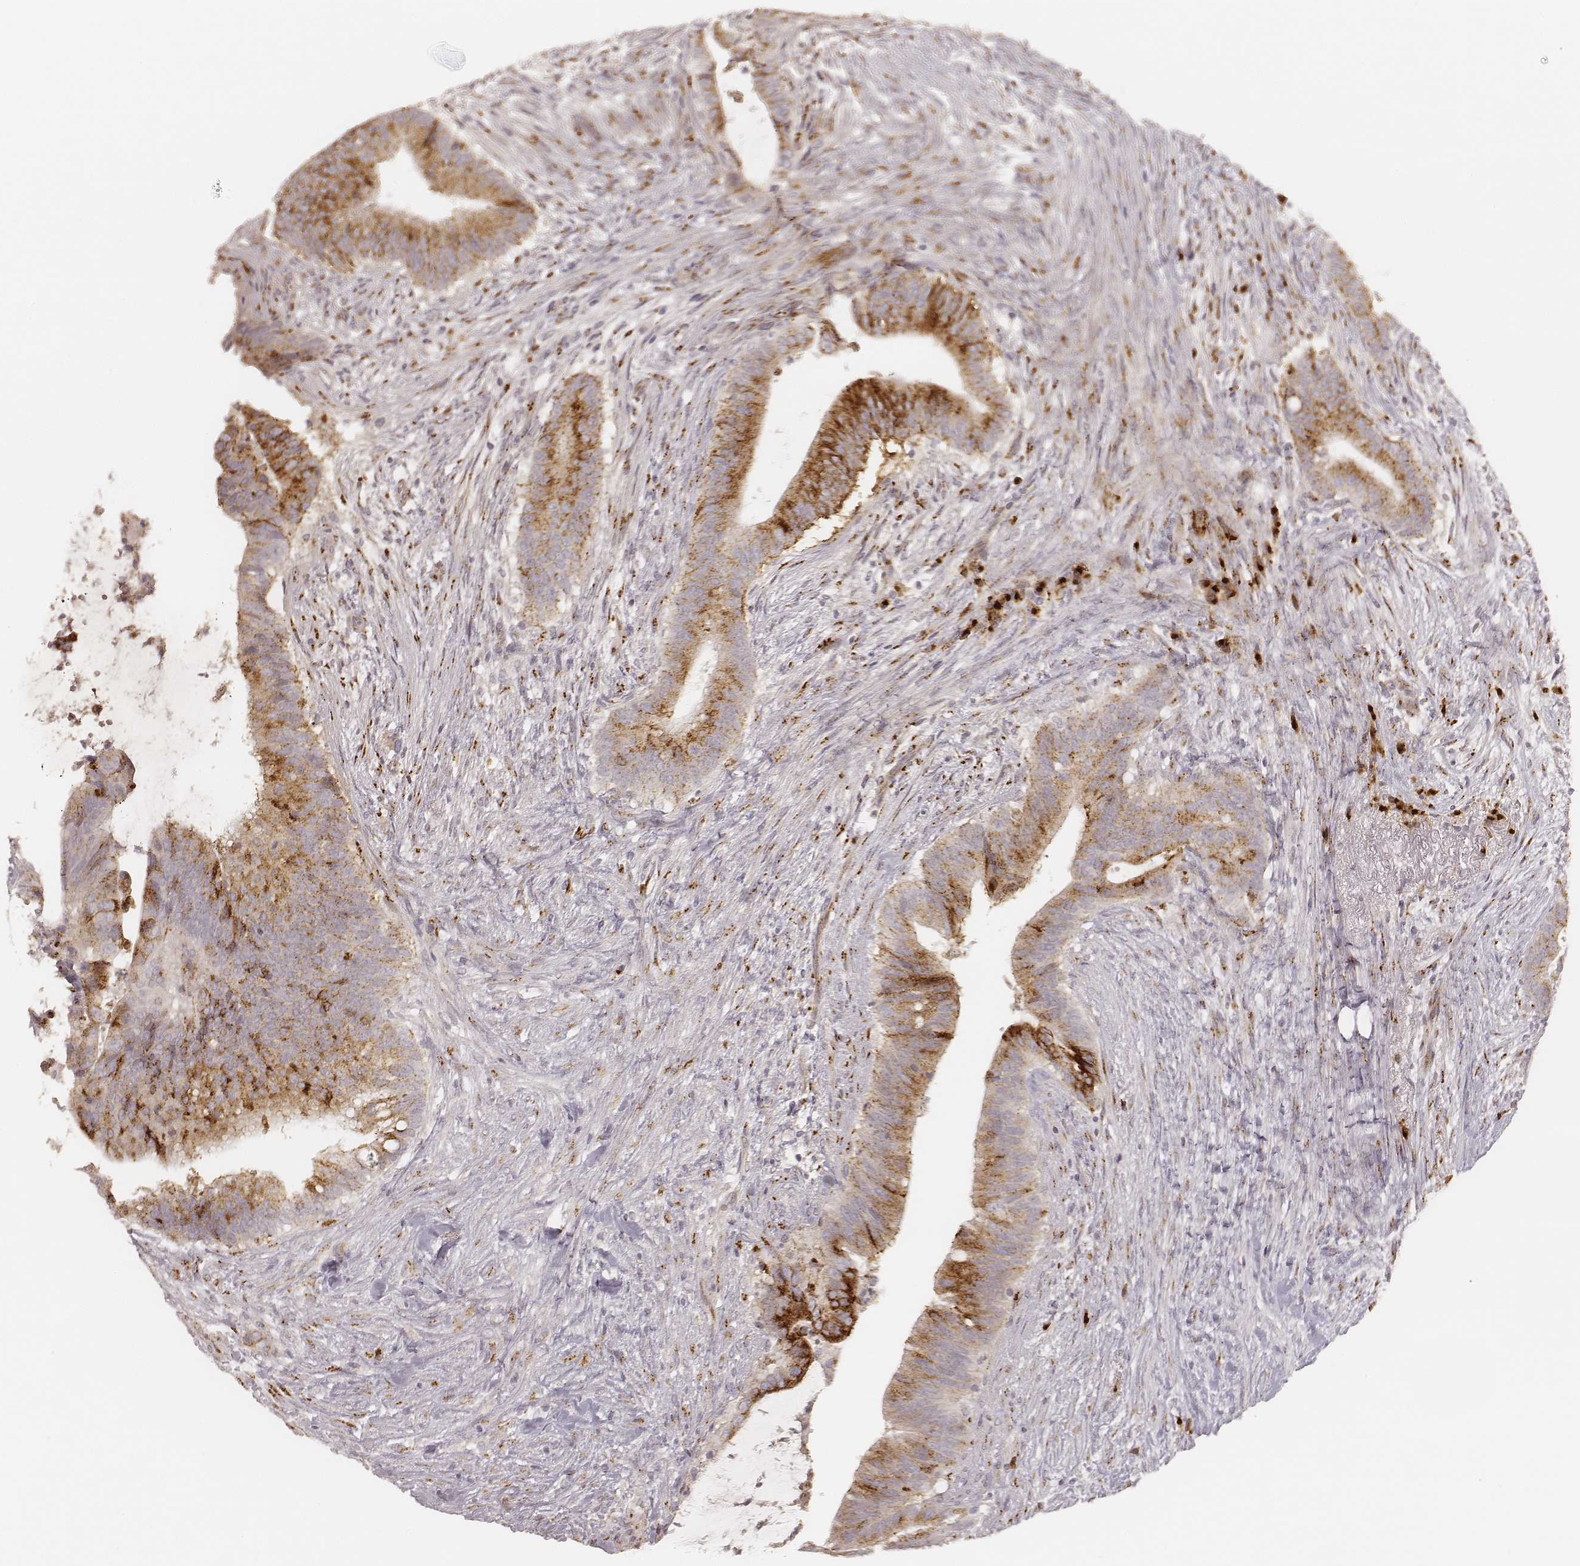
{"staining": {"intensity": "strong", "quantity": "25%-75%", "location": "cytoplasmic/membranous"}, "tissue": "colorectal cancer", "cell_type": "Tumor cells", "image_type": "cancer", "snomed": [{"axis": "morphology", "description": "Adenocarcinoma, NOS"}, {"axis": "topography", "description": "Colon"}], "caption": "Immunohistochemistry (DAB (3,3'-diaminobenzidine)) staining of human colorectal cancer displays strong cytoplasmic/membranous protein staining in about 25%-75% of tumor cells.", "gene": "GORASP2", "patient": {"sex": "female", "age": 43}}